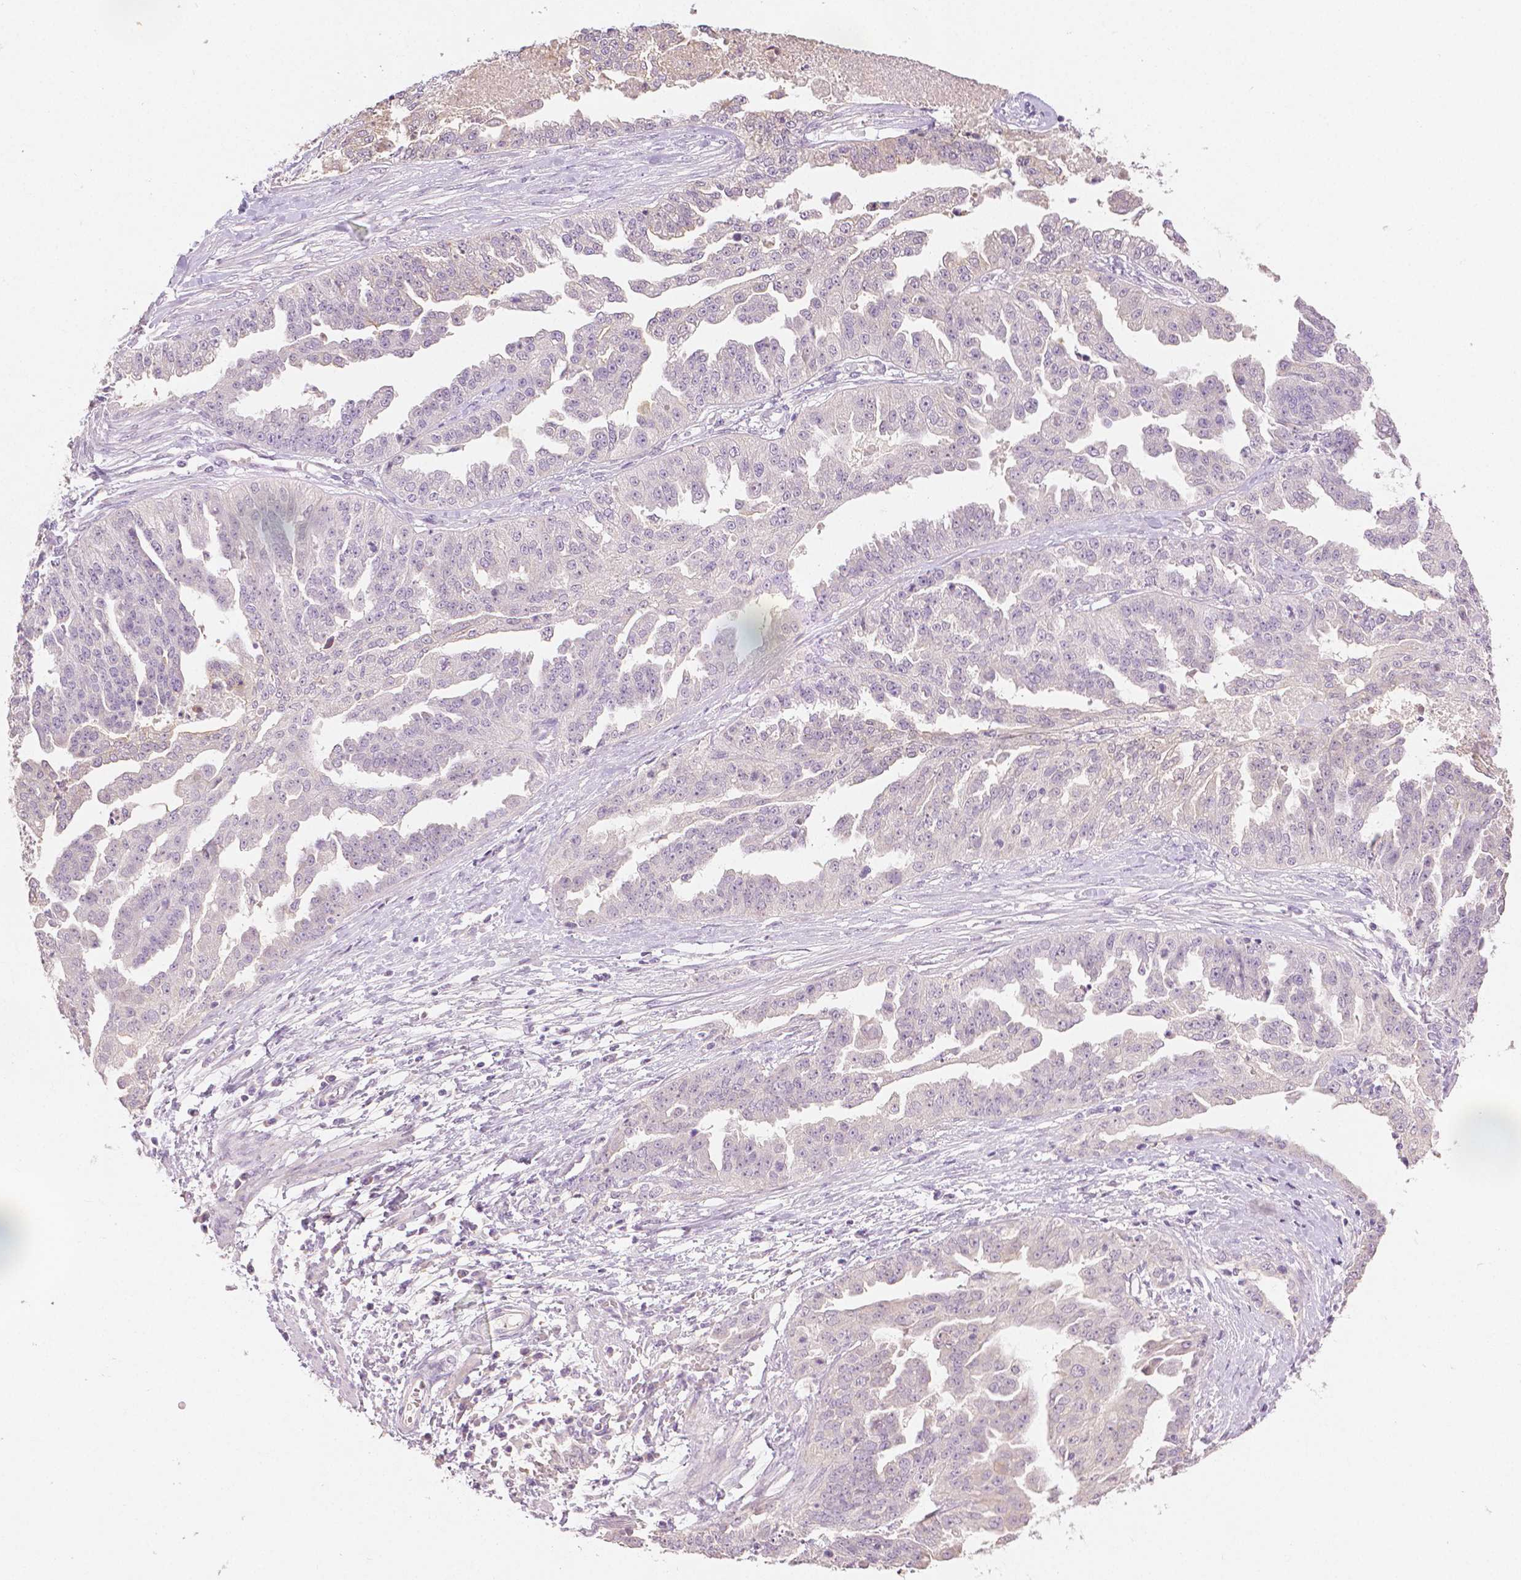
{"staining": {"intensity": "negative", "quantity": "none", "location": "none"}, "tissue": "ovarian cancer", "cell_type": "Tumor cells", "image_type": "cancer", "snomed": [{"axis": "morphology", "description": "Cystadenocarcinoma, serous, NOS"}, {"axis": "topography", "description": "Ovary"}], "caption": "Tumor cells are negative for brown protein staining in ovarian serous cystadenocarcinoma.", "gene": "TGM1", "patient": {"sex": "female", "age": 58}}